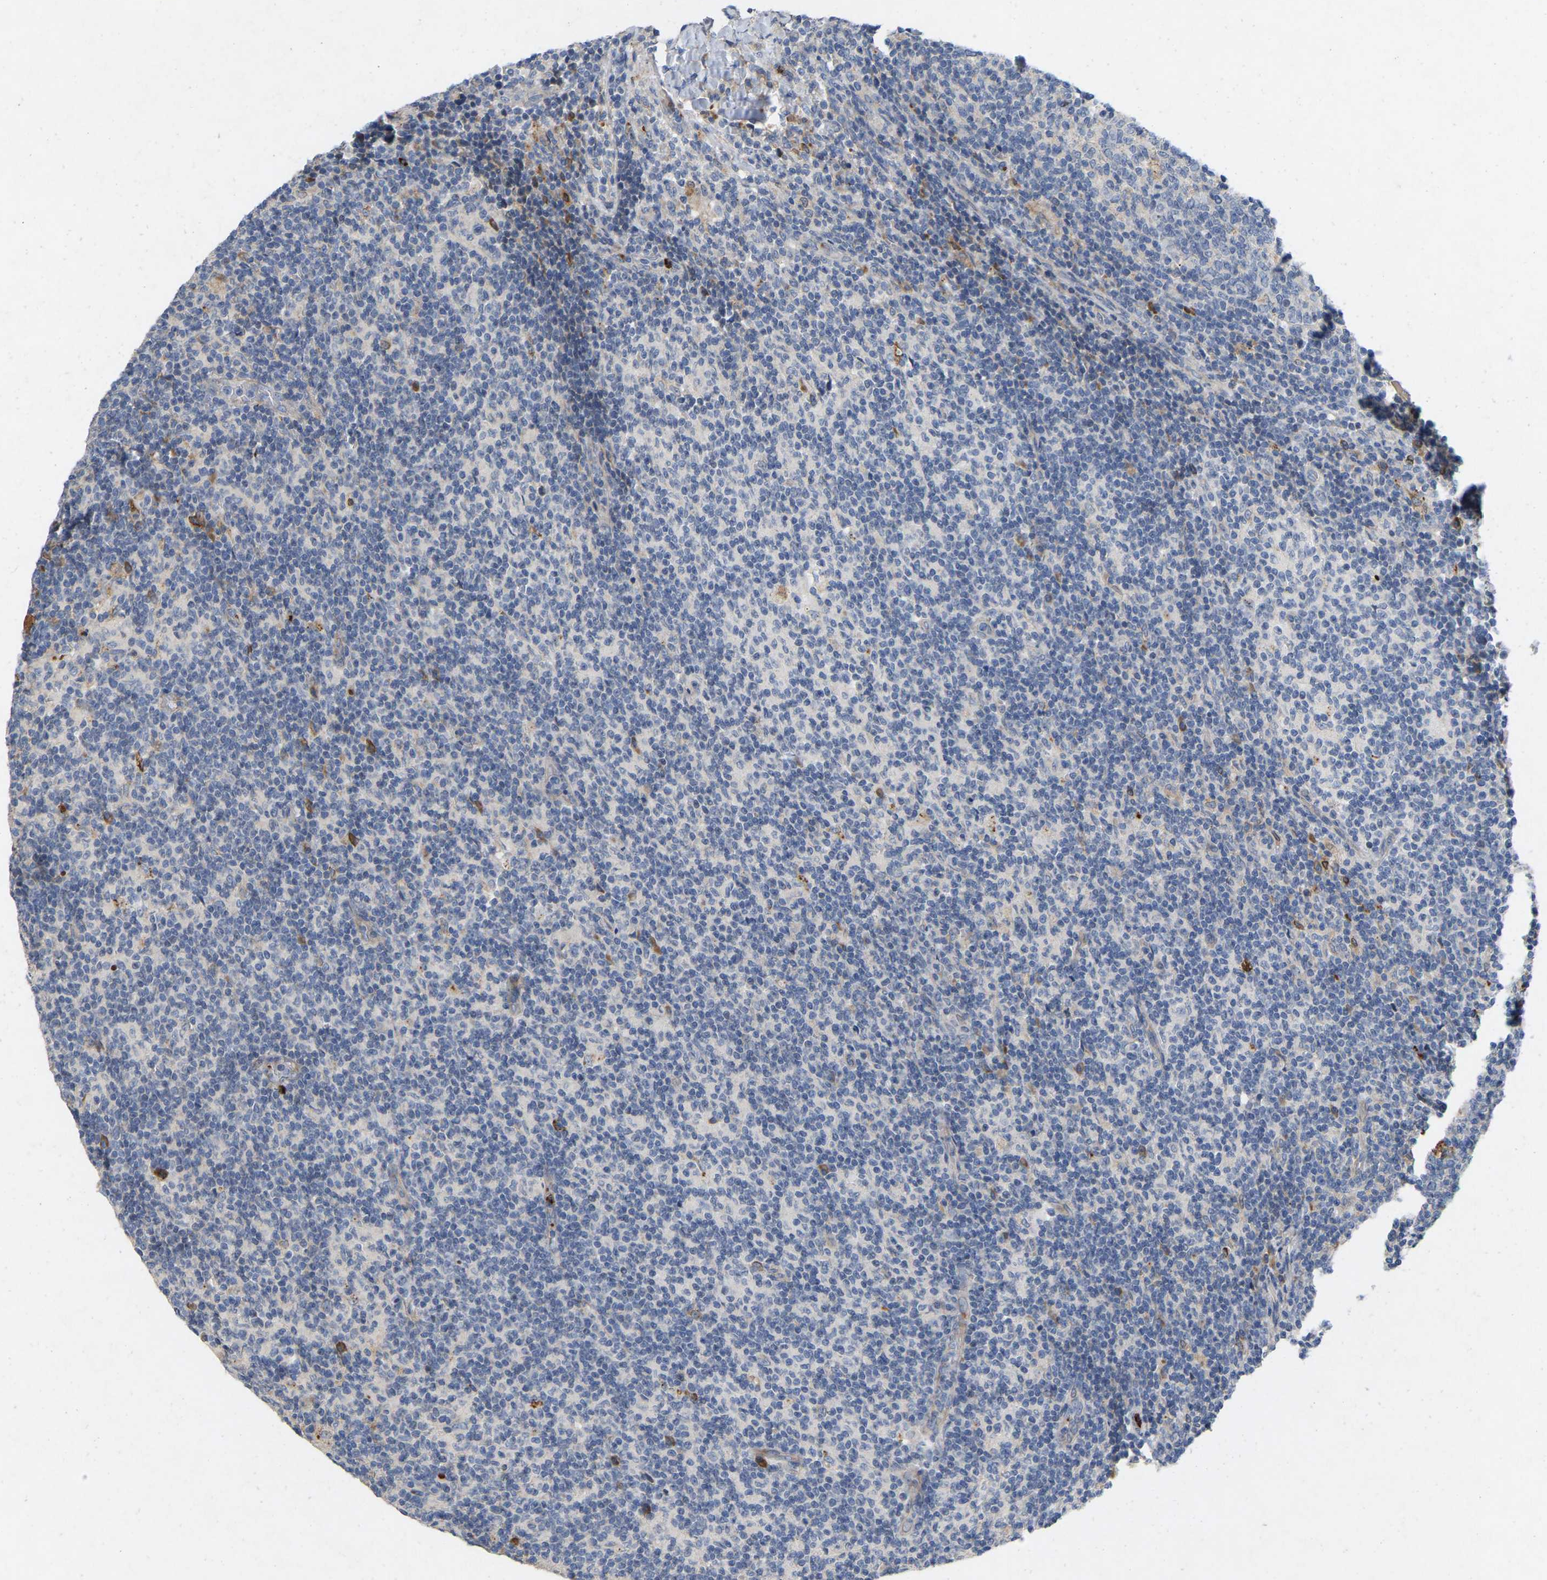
{"staining": {"intensity": "negative", "quantity": "none", "location": "none"}, "tissue": "lymph node", "cell_type": "Germinal center cells", "image_type": "normal", "snomed": [{"axis": "morphology", "description": "Normal tissue, NOS"}, {"axis": "morphology", "description": "Inflammation, NOS"}, {"axis": "topography", "description": "Lymph node"}], "caption": "The photomicrograph reveals no significant expression in germinal center cells of lymph node. (Stains: DAB (3,3'-diaminobenzidine) immunohistochemistry (IHC) with hematoxylin counter stain, Microscopy: brightfield microscopy at high magnification).", "gene": "RHEB", "patient": {"sex": "male", "age": 55}}